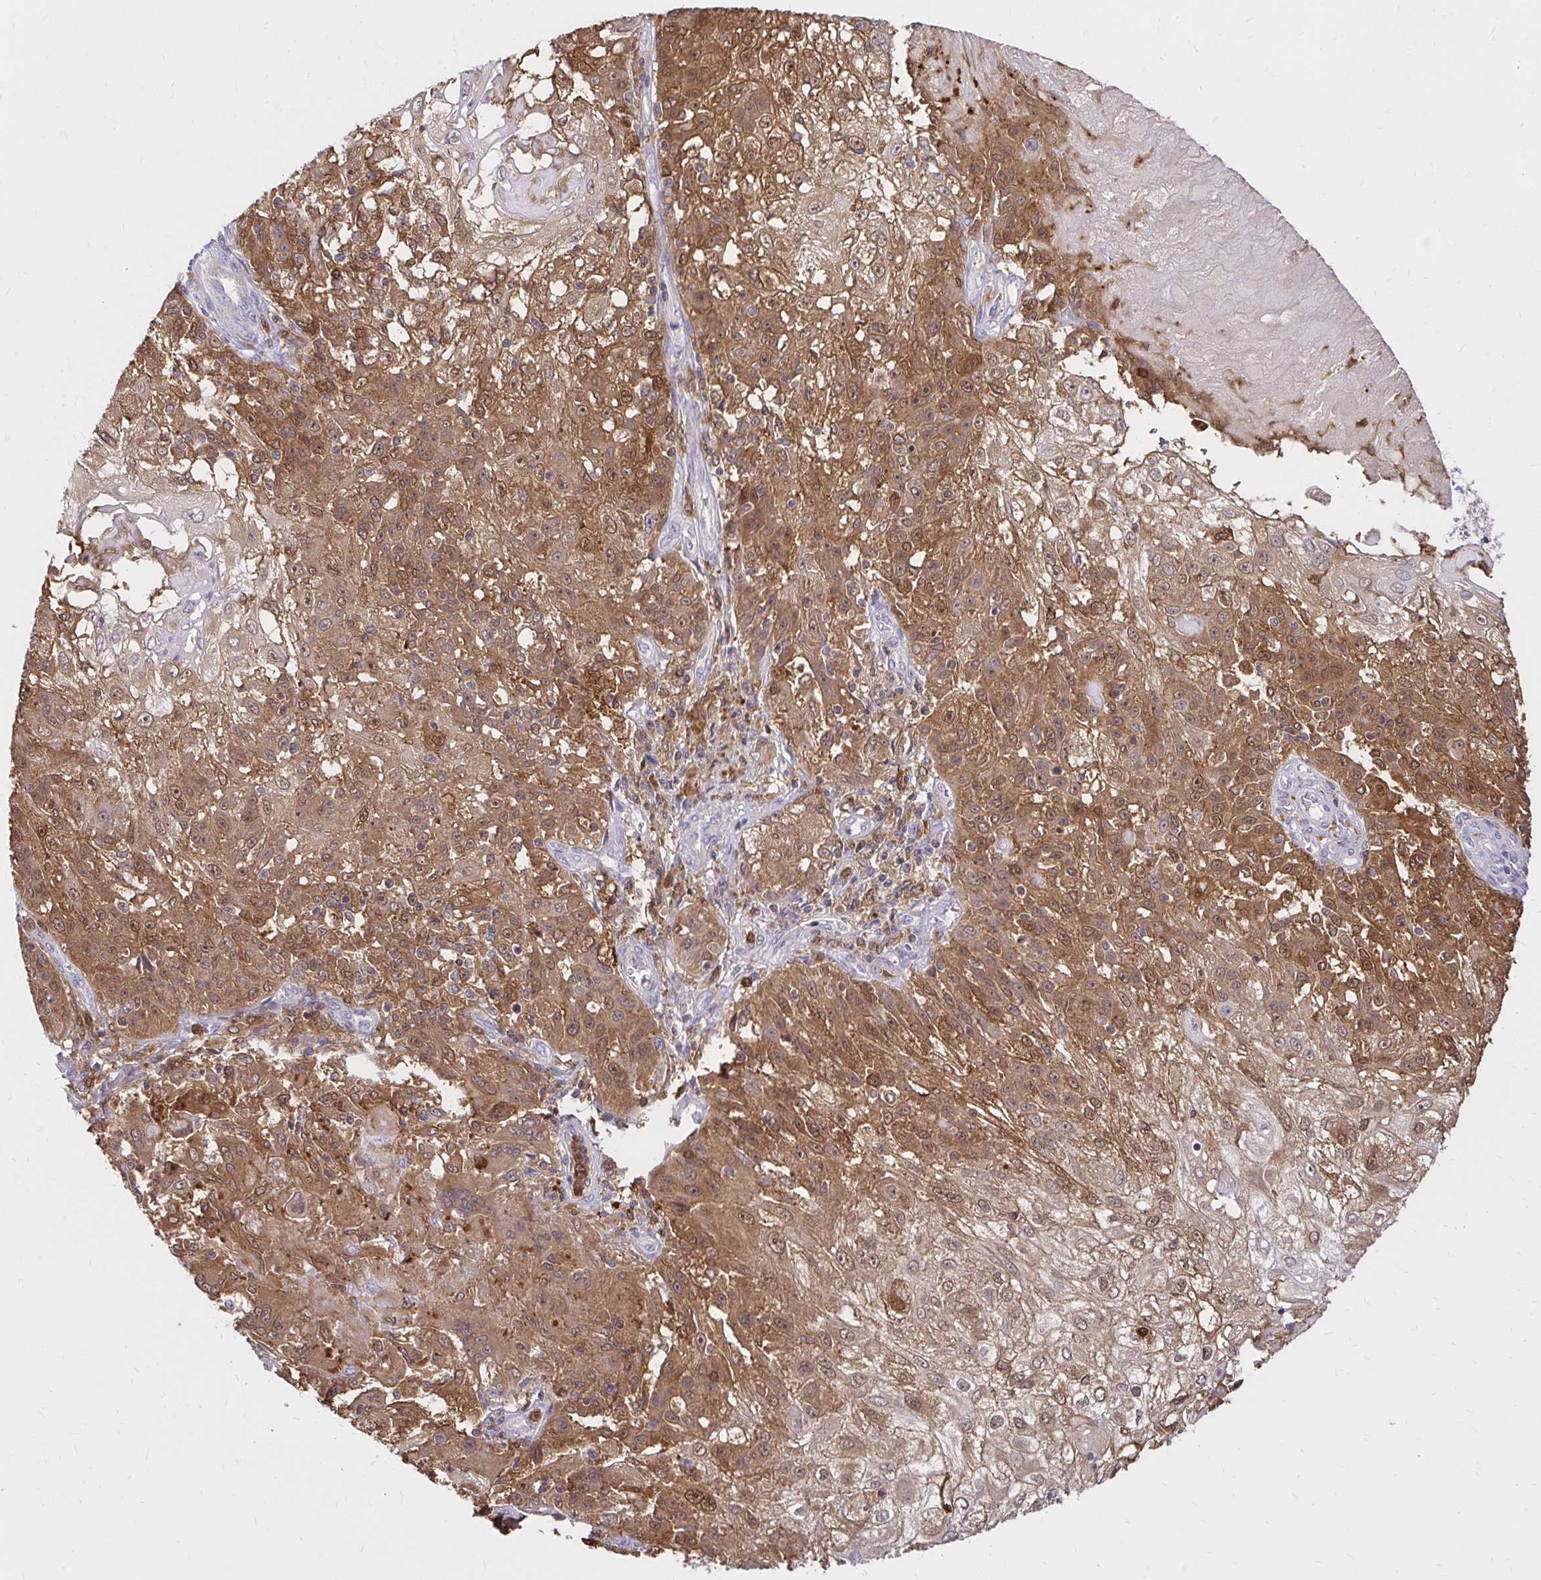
{"staining": {"intensity": "moderate", "quantity": ">75%", "location": "cytoplasmic/membranous"}, "tissue": "skin cancer", "cell_type": "Tumor cells", "image_type": "cancer", "snomed": [{"axis": "morphology", "description": "Normal tissue, NOS"}, {"axis": "morphology", "description": "Squamous cell carcinoma, NOS"}, {"axis": "topography", "description": "Skin"}], "caption": "Protein analysis of squamous cell carcinoma (skin) tissue exhibits moderate cytoplasmic/membranous staining in about >75% of tumor cells.", "gene": "PYCARD", "patient": {"sex": "female", "age": 83}}